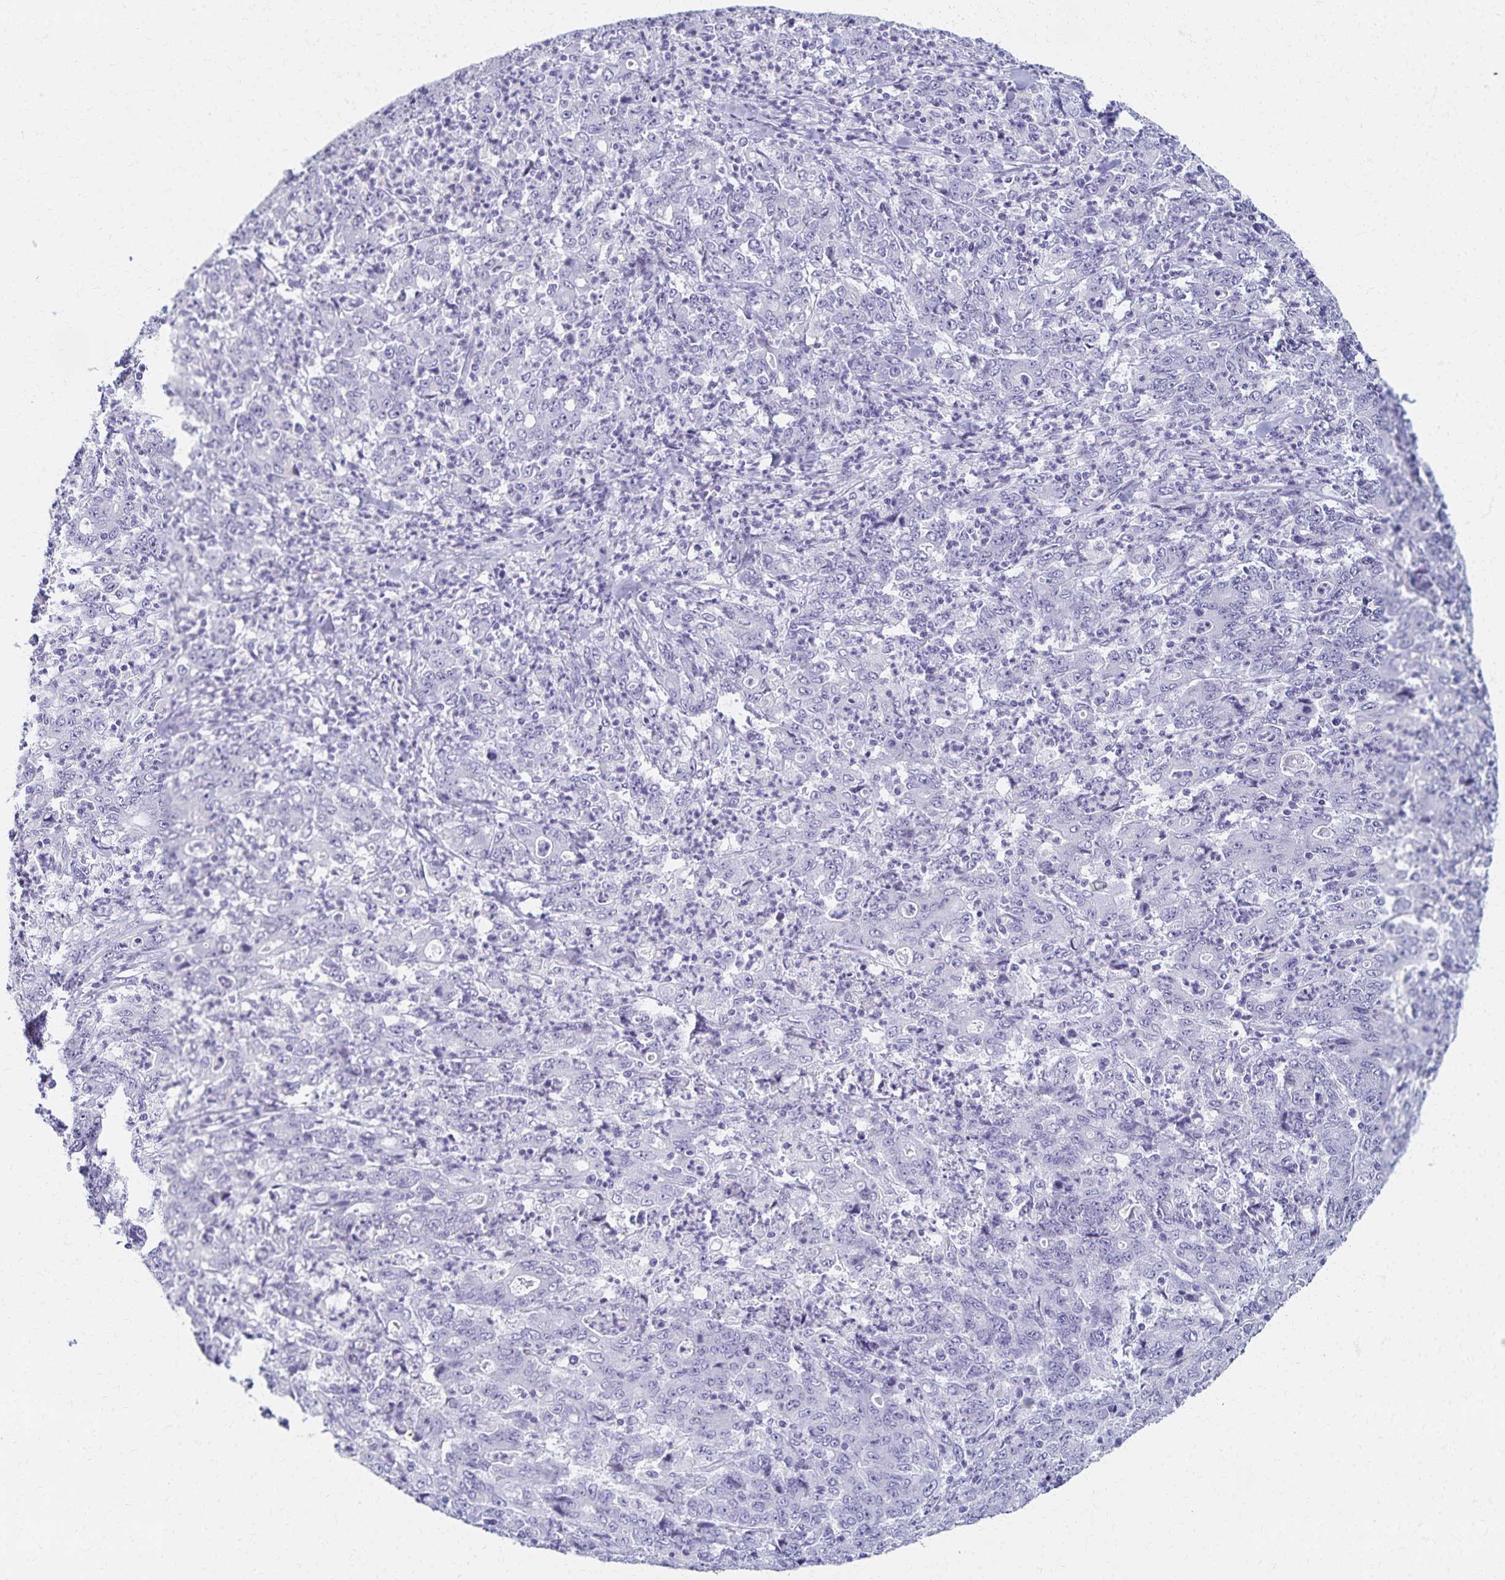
{"staining": {"intensity": "negative", "quantity": "none", "location": "none"}, "tissue": "stomach cancer", "cell_type": "Tumor cells", "image_type": "cancer", "snomed": [{"axis": "morphology", "description": "Adenocarcinoma, NOS"}, {"axis": "topography", "description": "Stomach, lower"}], "caption": "This is an immunohistochemistry photomicrograph of human stomach cancer. There is no positivity in tumor cells.", "gene": "C2orf50", "patient": {"sex": "female", "age": 71}}